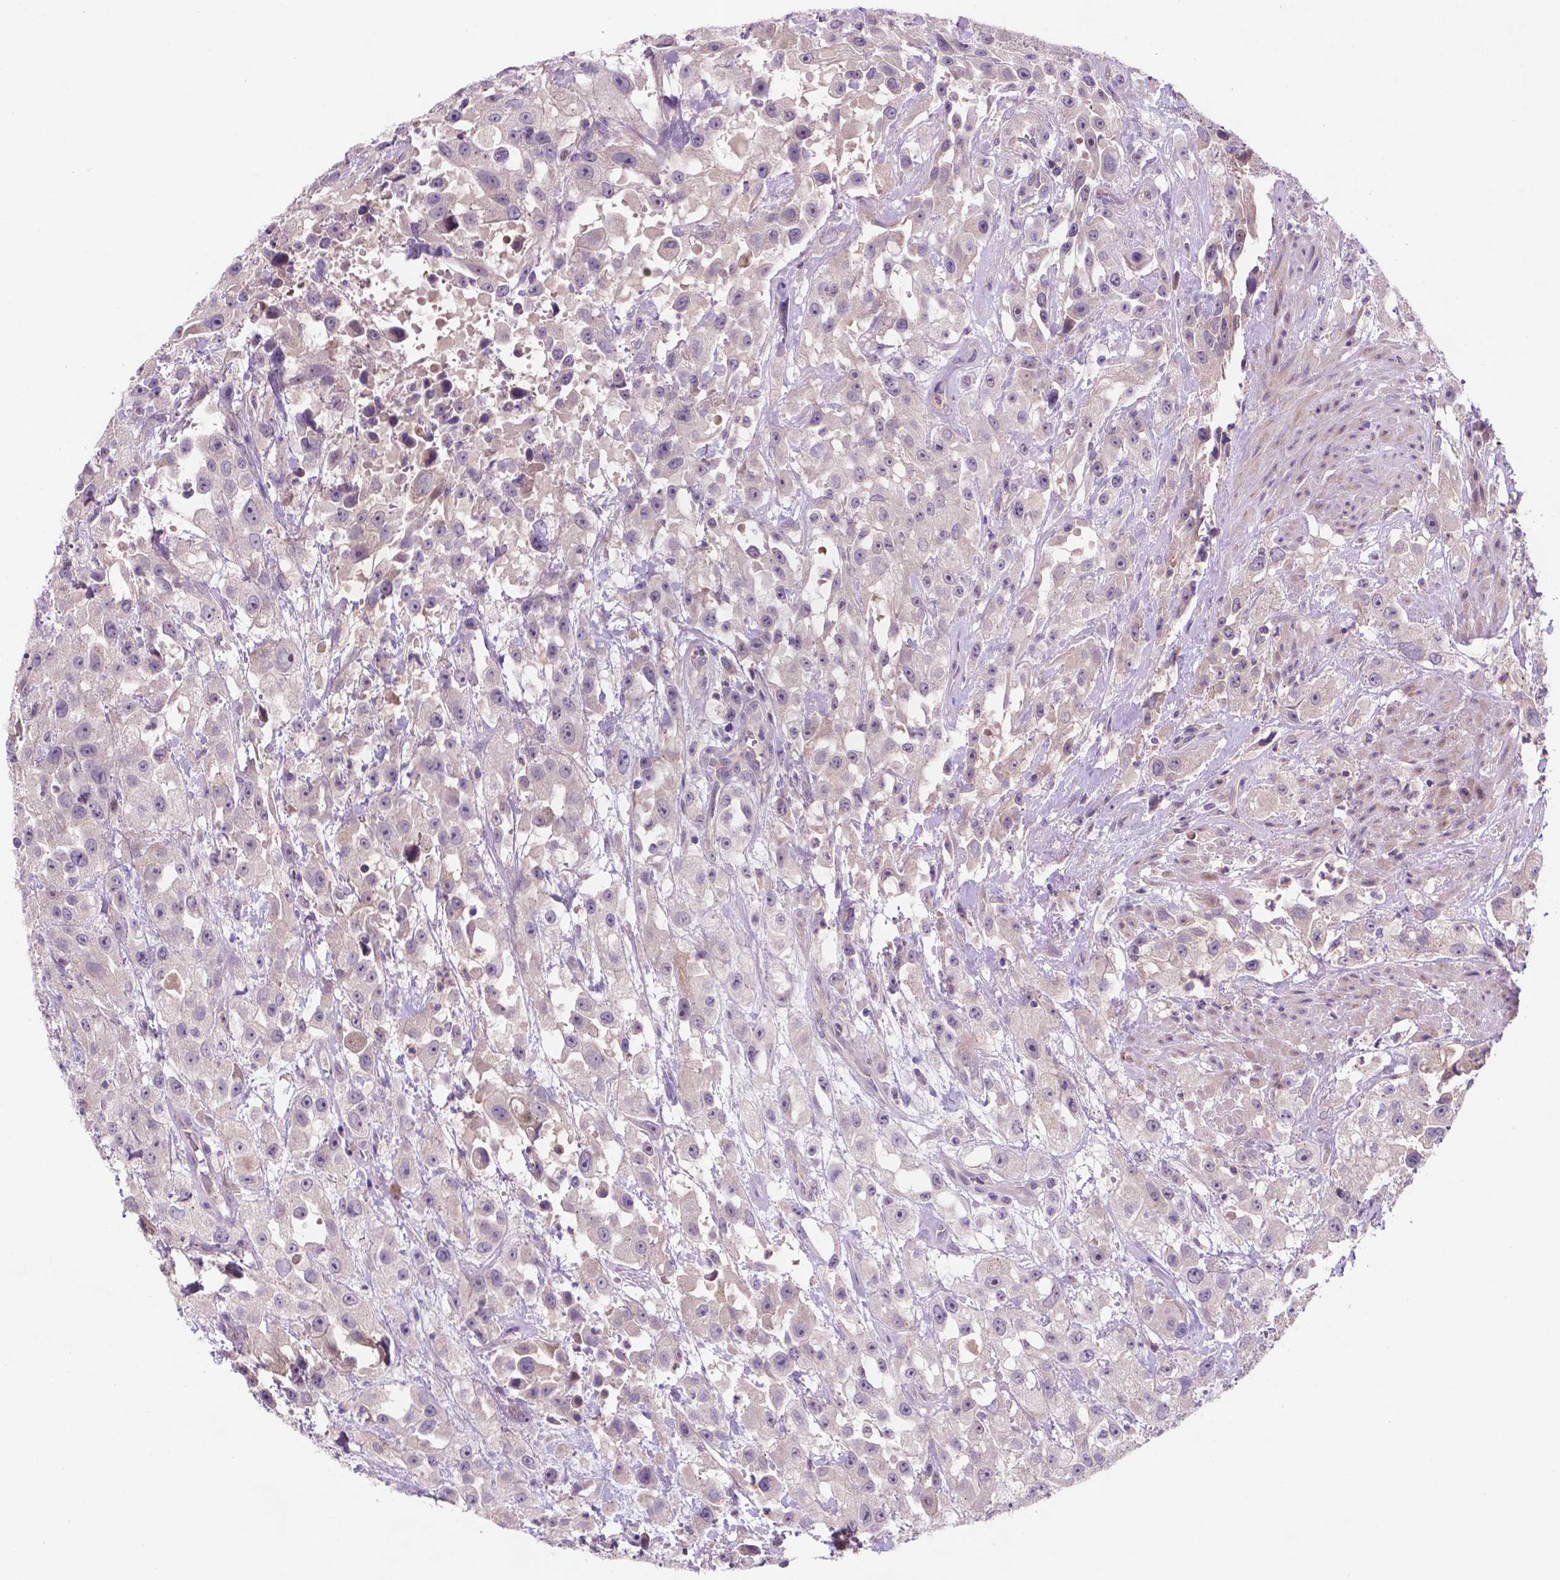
{"staining": {"intensity": "negative", "quantity": "none", "location": "none"}, "tissue": "urothelial cancer", "cell_type": "Tumor cells", "image_type": "cancer", "snomed": [{"axis": "morphology", "description": "Urothelial carcinoma, High grade"}, {"axis": "topography", "description": "Urinary bladder"}], "caption": "High power microscopy photomicrograph of an immunohistochemistry image of high-grade urothelial carcinoma, revealing no significant positivity in tumor cells.", "gene": "TM4SF20", "patient": {"sex": "male", "age": 79}}